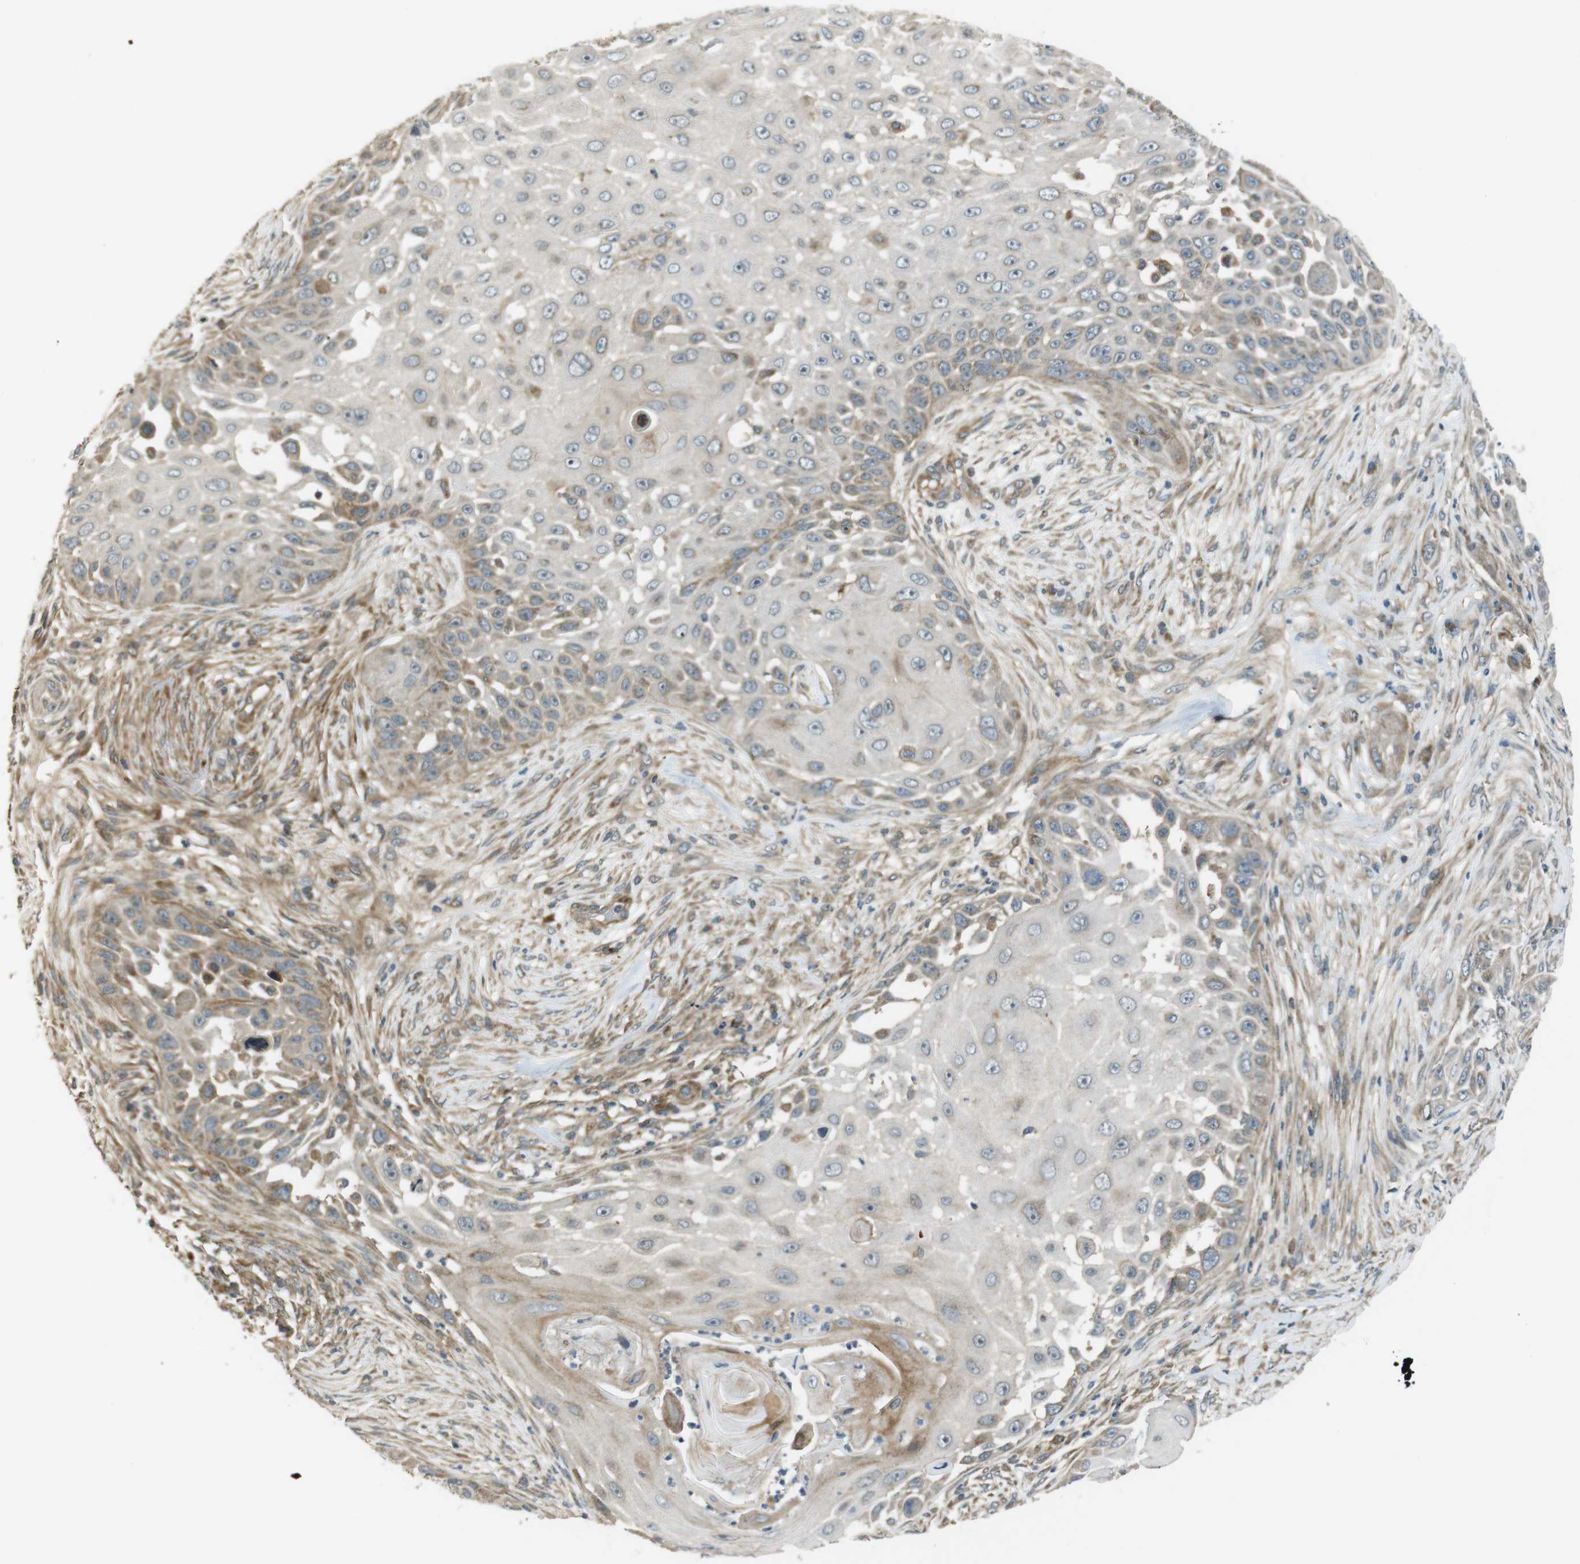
{"staining": {"intensity": "weak", "quantity": "25%-75%", "location": "cytoplasmic/membranous"}, "tissue": "skin cancer", "cell_type": "Tumor cells", "image_type": "cancer", "snomed": [{"axis": "morphology", "description": "Squamous cell carcinoma, NOS"}, {"axis": "topography", "description": "Skin"}], "caption": "Protein expression analysis of human skin cancer (squamous cell carcinoma) reveals weak cytoplasmic/membranous staining in about 25%-75% of tumor cells.", "gene": "IFFO2", "patient": {"sex": "female", "age": 44}}